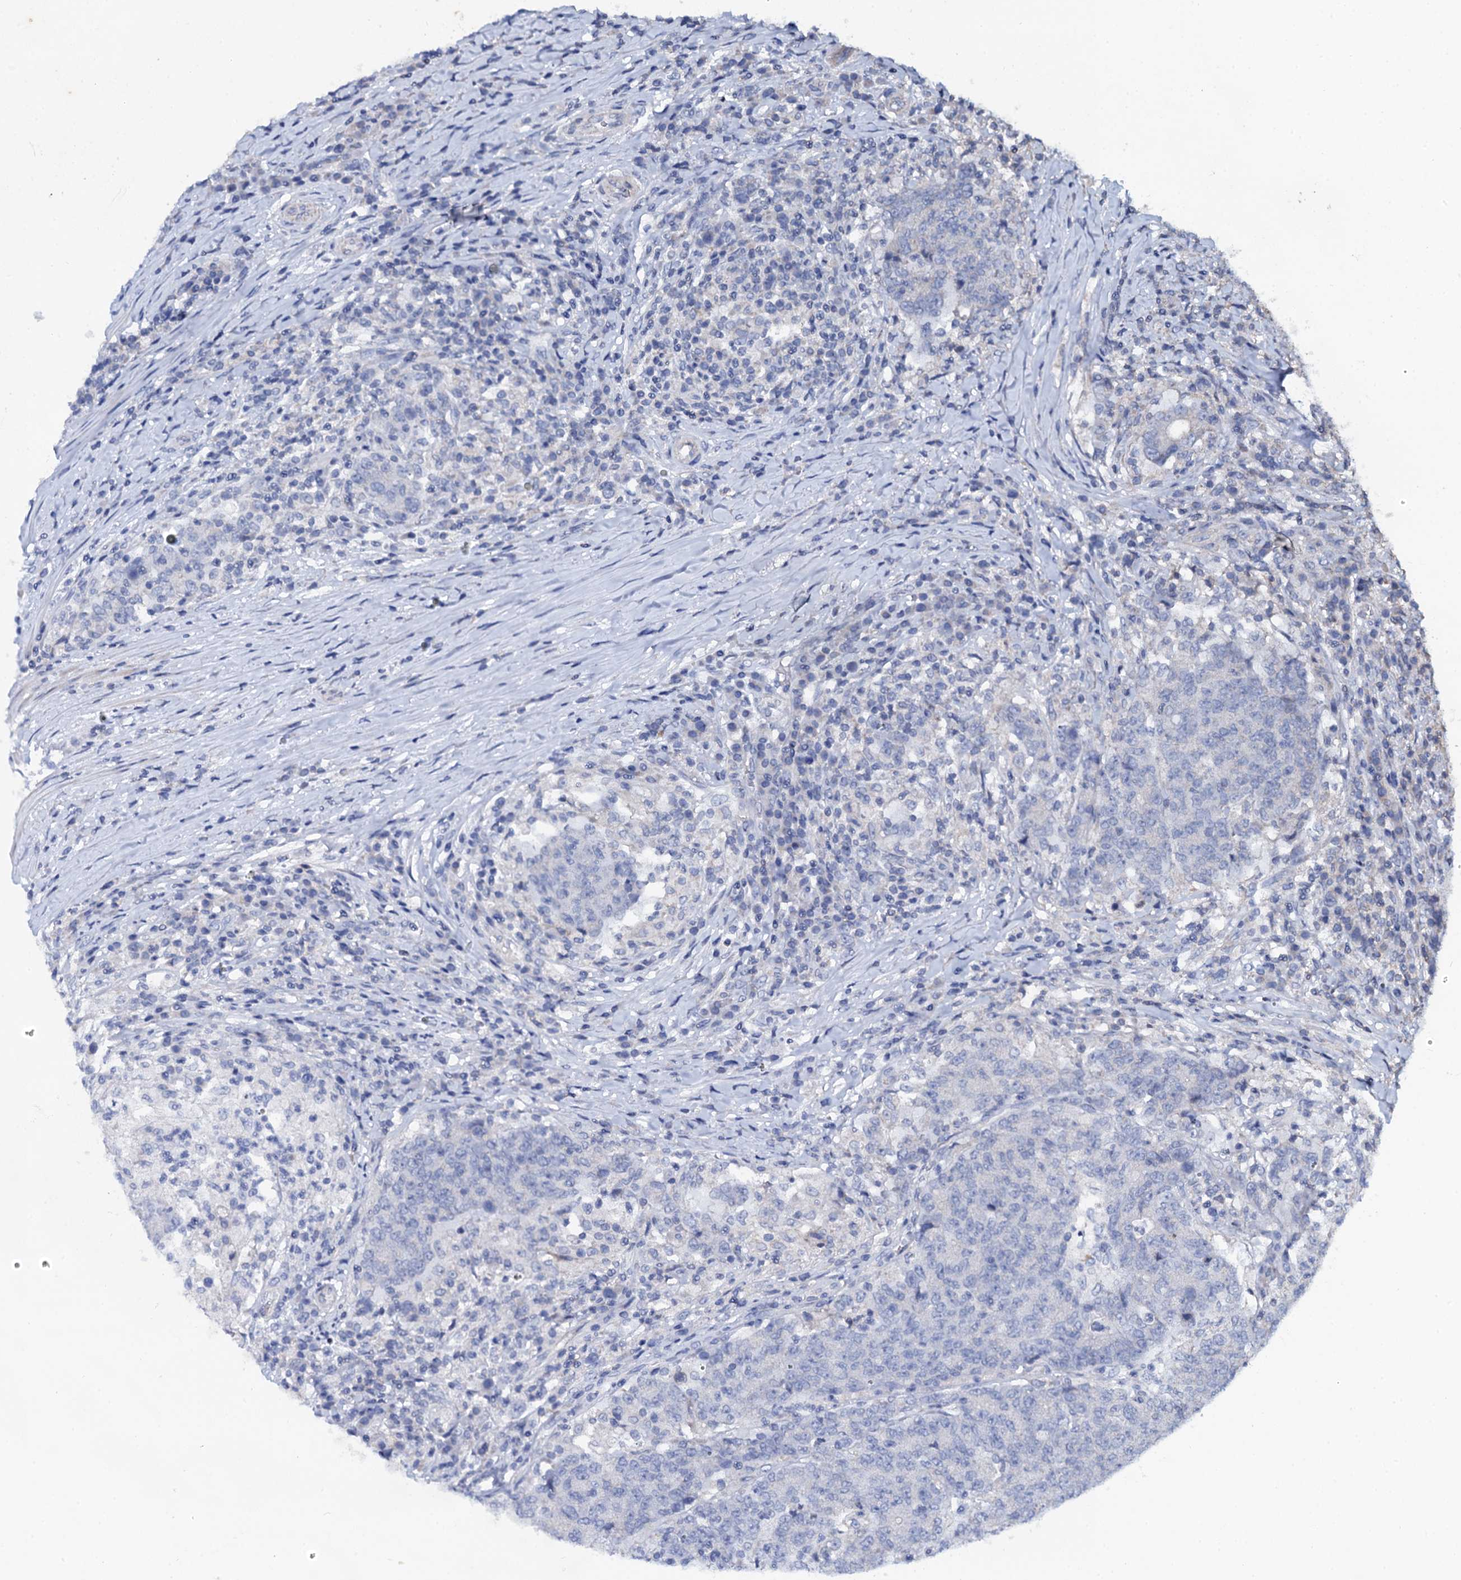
{"staining": {"intensity": "negative", "quantity": "none", "location": "none"}, "tissue": "colorectal cancer", "cell_type": "Tumor cells", "image_type": "cancer", "snomed": [{"axis": "morphology", "description": "Adenocarcinoma, NOS"}, {"axis": "topography", "description": "Colon"}], "caption": "IHC image of human colorectal cancer (adenocarcinoma) stained for a protein (brown), which shows no expression in tumor cells. (DAB immunohistochemistry (IHC) visualized using brightfield microscopy, high magnification).", "gene": "SLC37A4", "patient": {"sex": "female", "age": 75}}